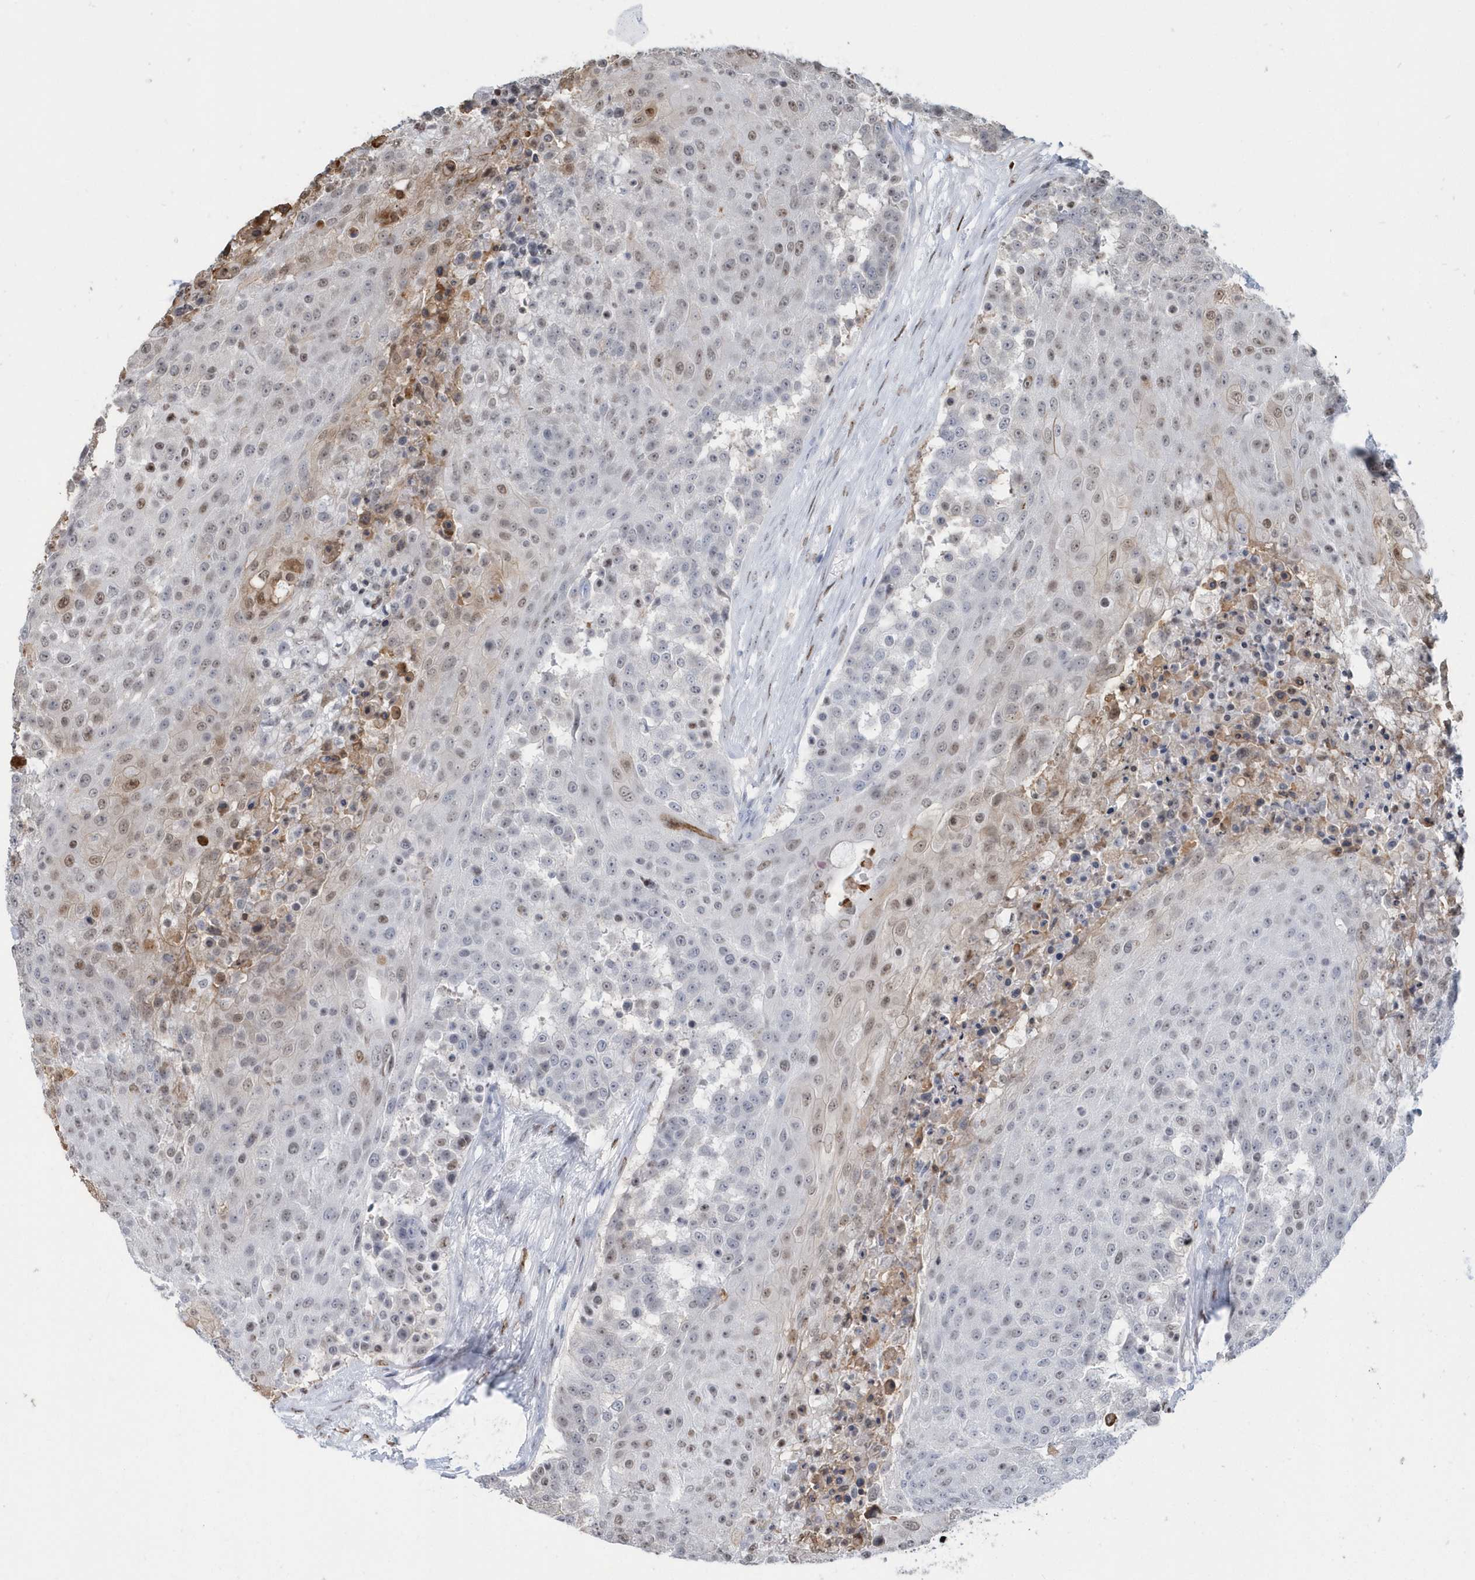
{"staining": {"intensity": "moderate", "quantity": "<25%", "location": "cytoplasmic/membranous,nuclear"}, "tissue": "urothelial cancer", "cell_type": "Tumor cells", "image_type": "cancer", "snomed": [{"axis": "morphology", "description": "Urothelial carcinoma, High grade"}, {"axis": "topography", "description": "Urinary bladder"}], "caption": "Protein expression analysis of high-grade urothelial carcinoma reveals moderate cytoplasmic/membranous and nuclear positivity in about <25% of tumor cells.", "gene": "MACROH2A2", "patient": {"sex": "female", "age": 63}}